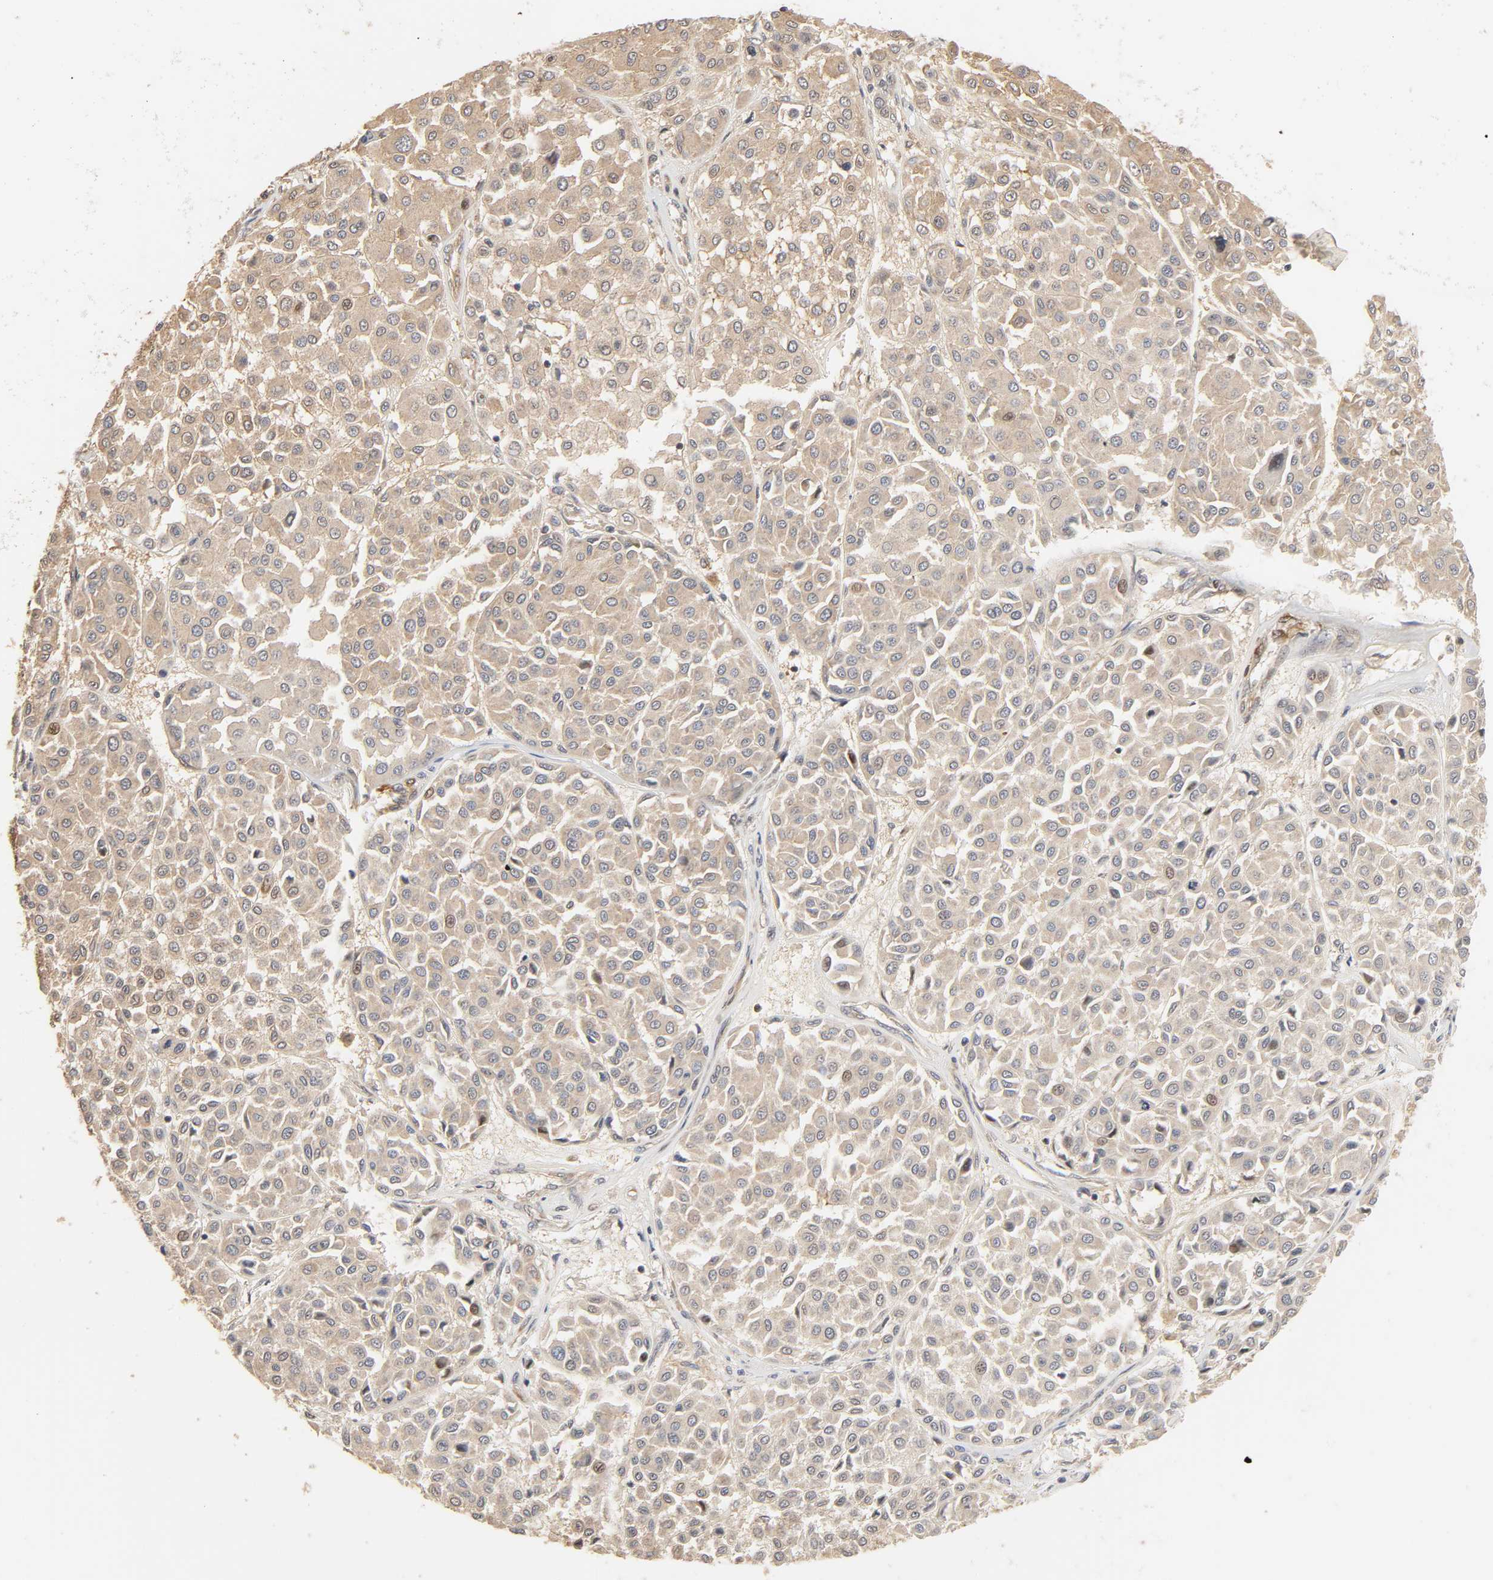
{"staining": {"intensity": "moderate", "quantity": ">75%", "location": "cytoplasmic/membranous,nuclear"}, "tissue": "melanoma", "cell_type": "Tumor cells", "image_type": "cancer", "snomed": [{"axis": "morphology", "description": "Malignant melanoma, Metastatic site"}, {"axis": "topography", "description": "Soft tissue"}], "caption": "An immunohistochemistry micrograph of tumor tissue is shown. Protein staining in brown highlights moderate cytoplasmic/membranous and nuclear positivity in malignant melanoma (metastatic site) within tumor cells. (IHC, brightfield microscopy, high magnification).", "gene": "NEMF", "patient": {"sex": "male", "age": 41}}